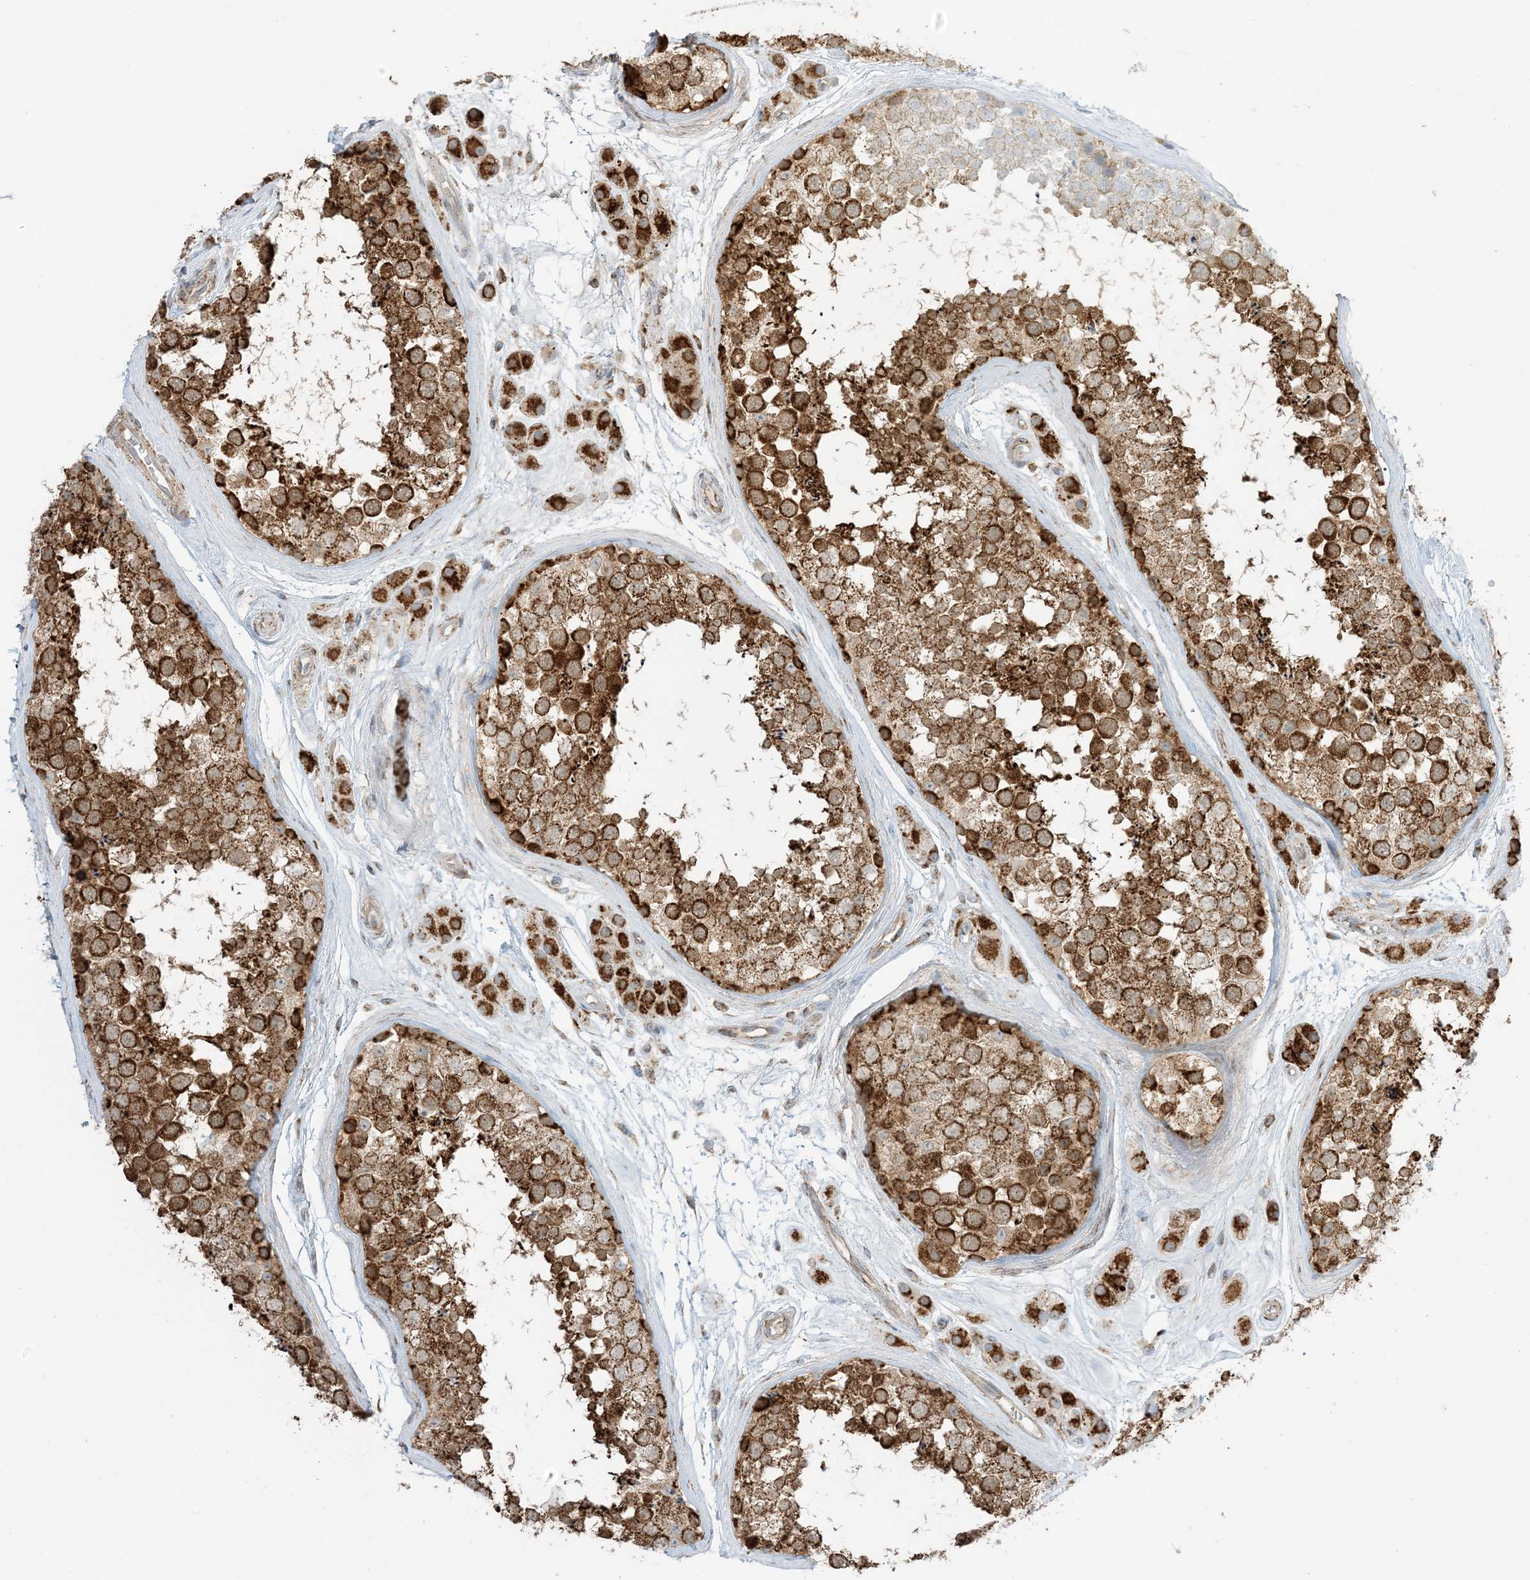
{"staining": {"intensity": "strong", "quantity": ">75%", "location": "cytoplasmic/membranous"}, "tissue": "testis", "cell_type": "Cells in seminiferous ducts", "image_type": "normal", "snomed": [{"axis": "morphology", "description": "Normal tissue, NOS"}, {"axis": "topography", "description": "Testis"}], "caption": "Immunohistochemistry (IHC) of normal human testis exhibits high levels of strong cytoplasmic/membranous staining in about >75% of cells in seminiferous ducts.", "gene": "N4BP3", "patient": {"sex": "male", "age": 56}}